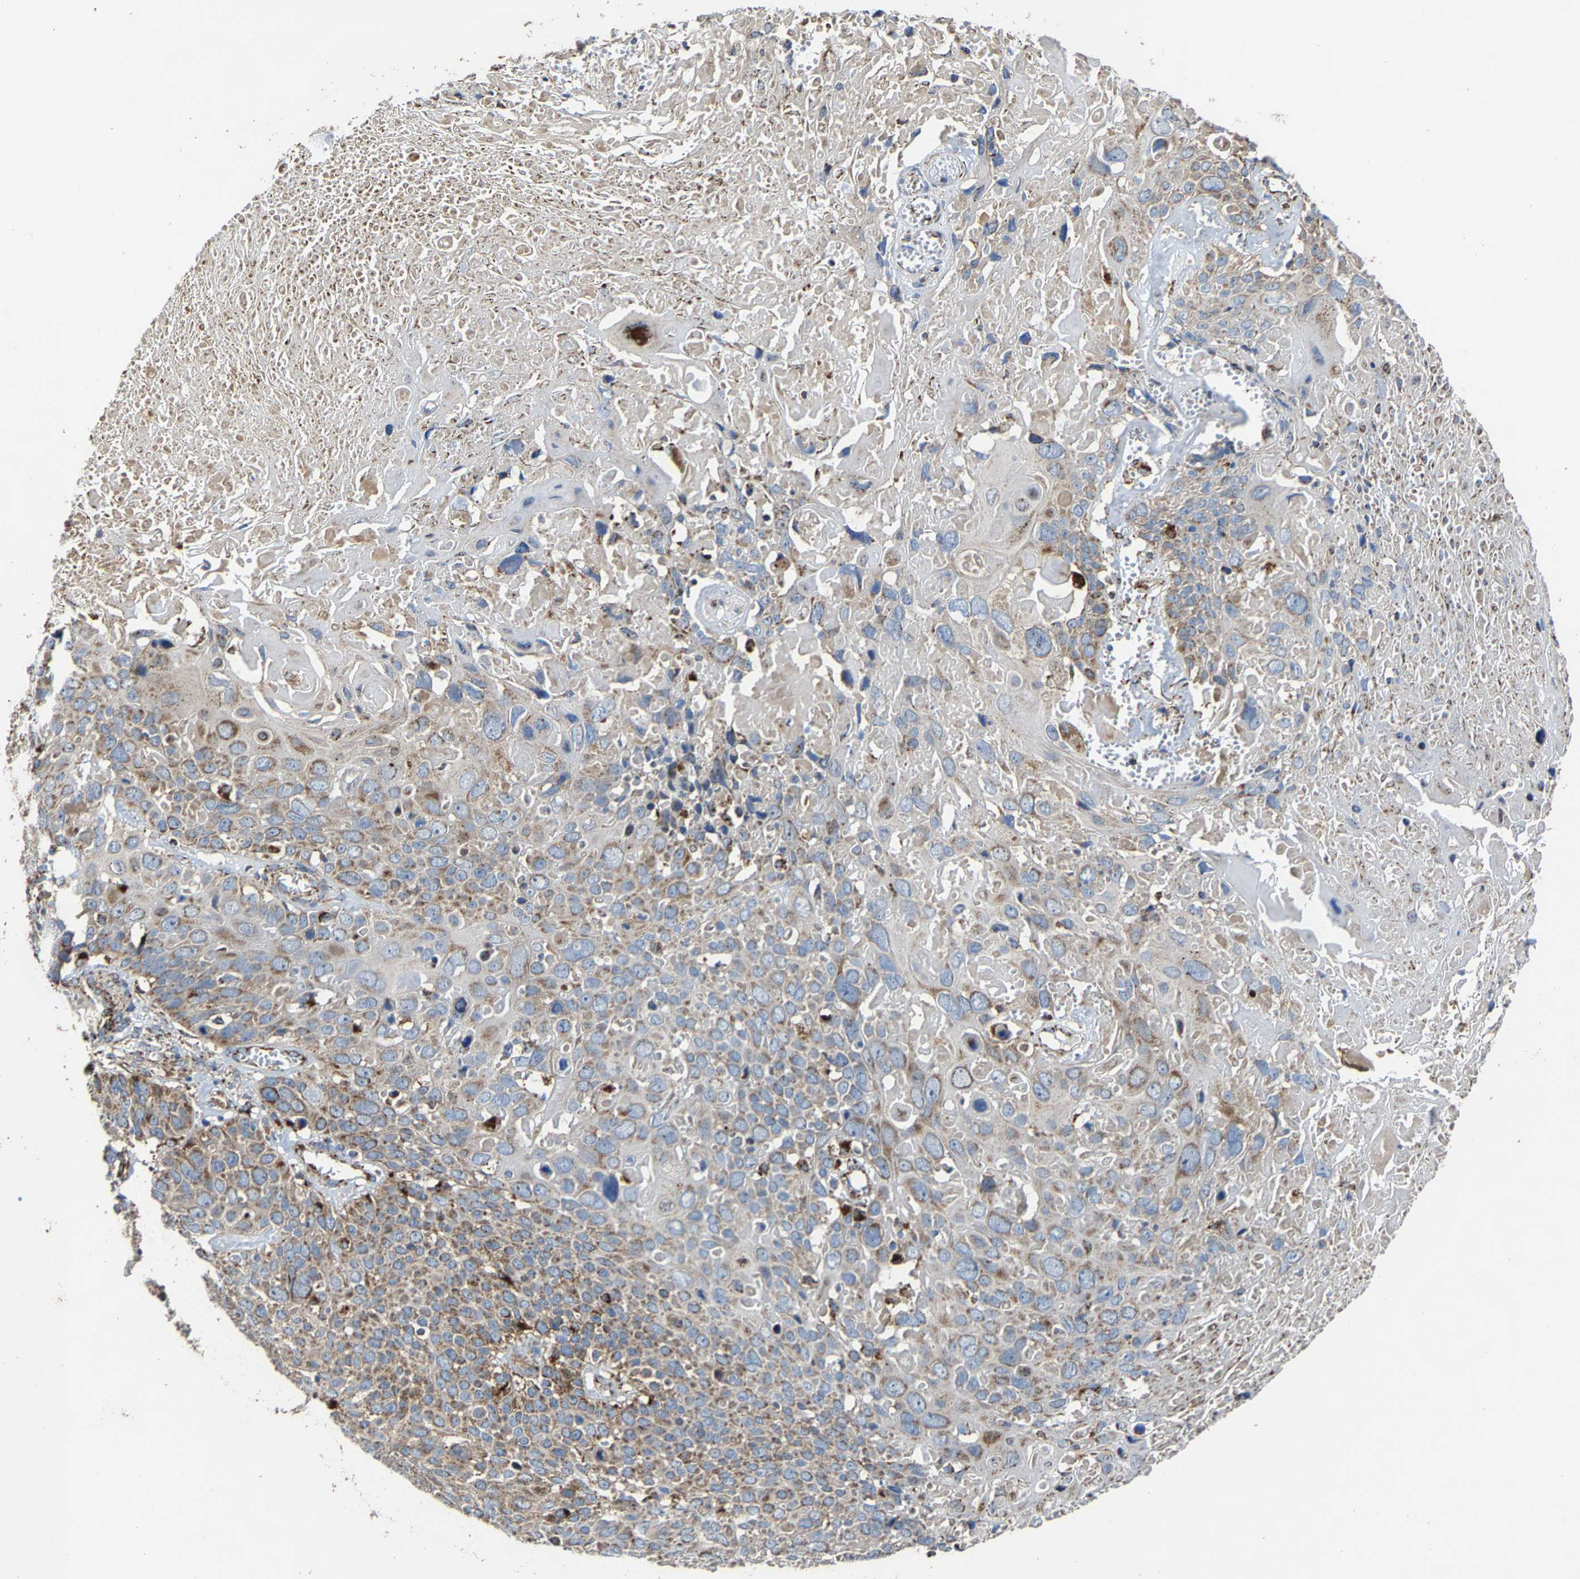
{"staining": {"intensity": "moderate", "quantity": "<25%", "location": "cytoplasmic/membranous"}, "tissue": "cervical cancer", "cell_type": "Tumor cells", "image_type": "cancer", "snomed": [{"axis": "morphology", "description": "Squamous cell carcinoma, NOS"}, {"axis": "topography", "description": "Cervix"}], "caption": "Protein staining of cervical cancer (squamous cell carcinoma) tissue displays moderate cytoplasmic/membranous staining in about <25% of tumor cells.", "gene": "NDUFV3", "patient": {"sex": "female", "age": 74}}